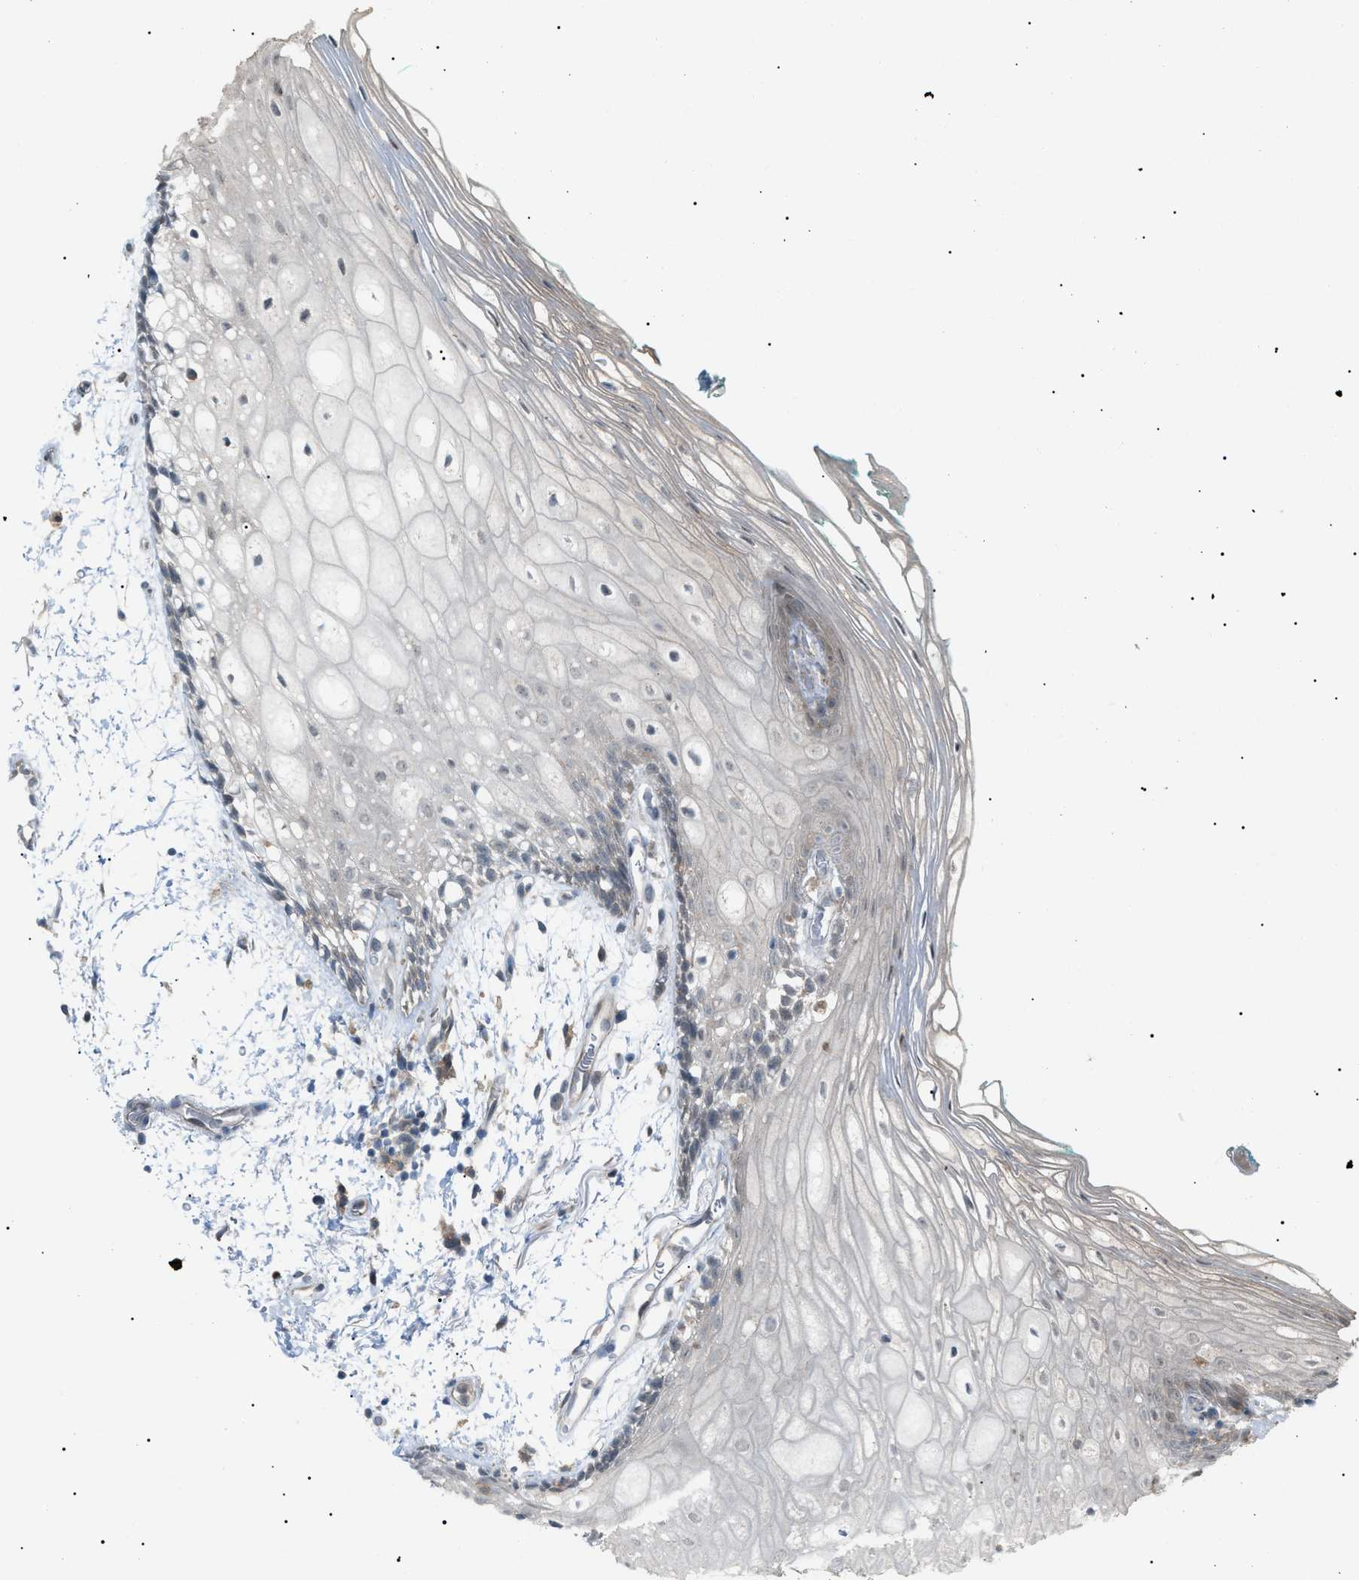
{"staining": {"intensity": "weak", "quantity": "<25%", "location": "cytoplasmic/membranous"}, "tissue": "oral mucosa", "cell_type": "Squamous epithelial cells", "image_type": "normal", "snomed": [{"axis": "morphology", "description": "Normal tissue, NOS"}, {"axis": "topography", "description": "Skeletal muscle"}, {"axis": "topography", "description": "Oral tissue"}, {"axis": "topography", "description": "Peripheral nerve tissue"}], "caption": "Immunohistochemistry of normal oral mucosa exhibits no expression in squamous epithelial cells.", "gene": "LPIN2", "patient": {"sex": "female", "age": 84}}